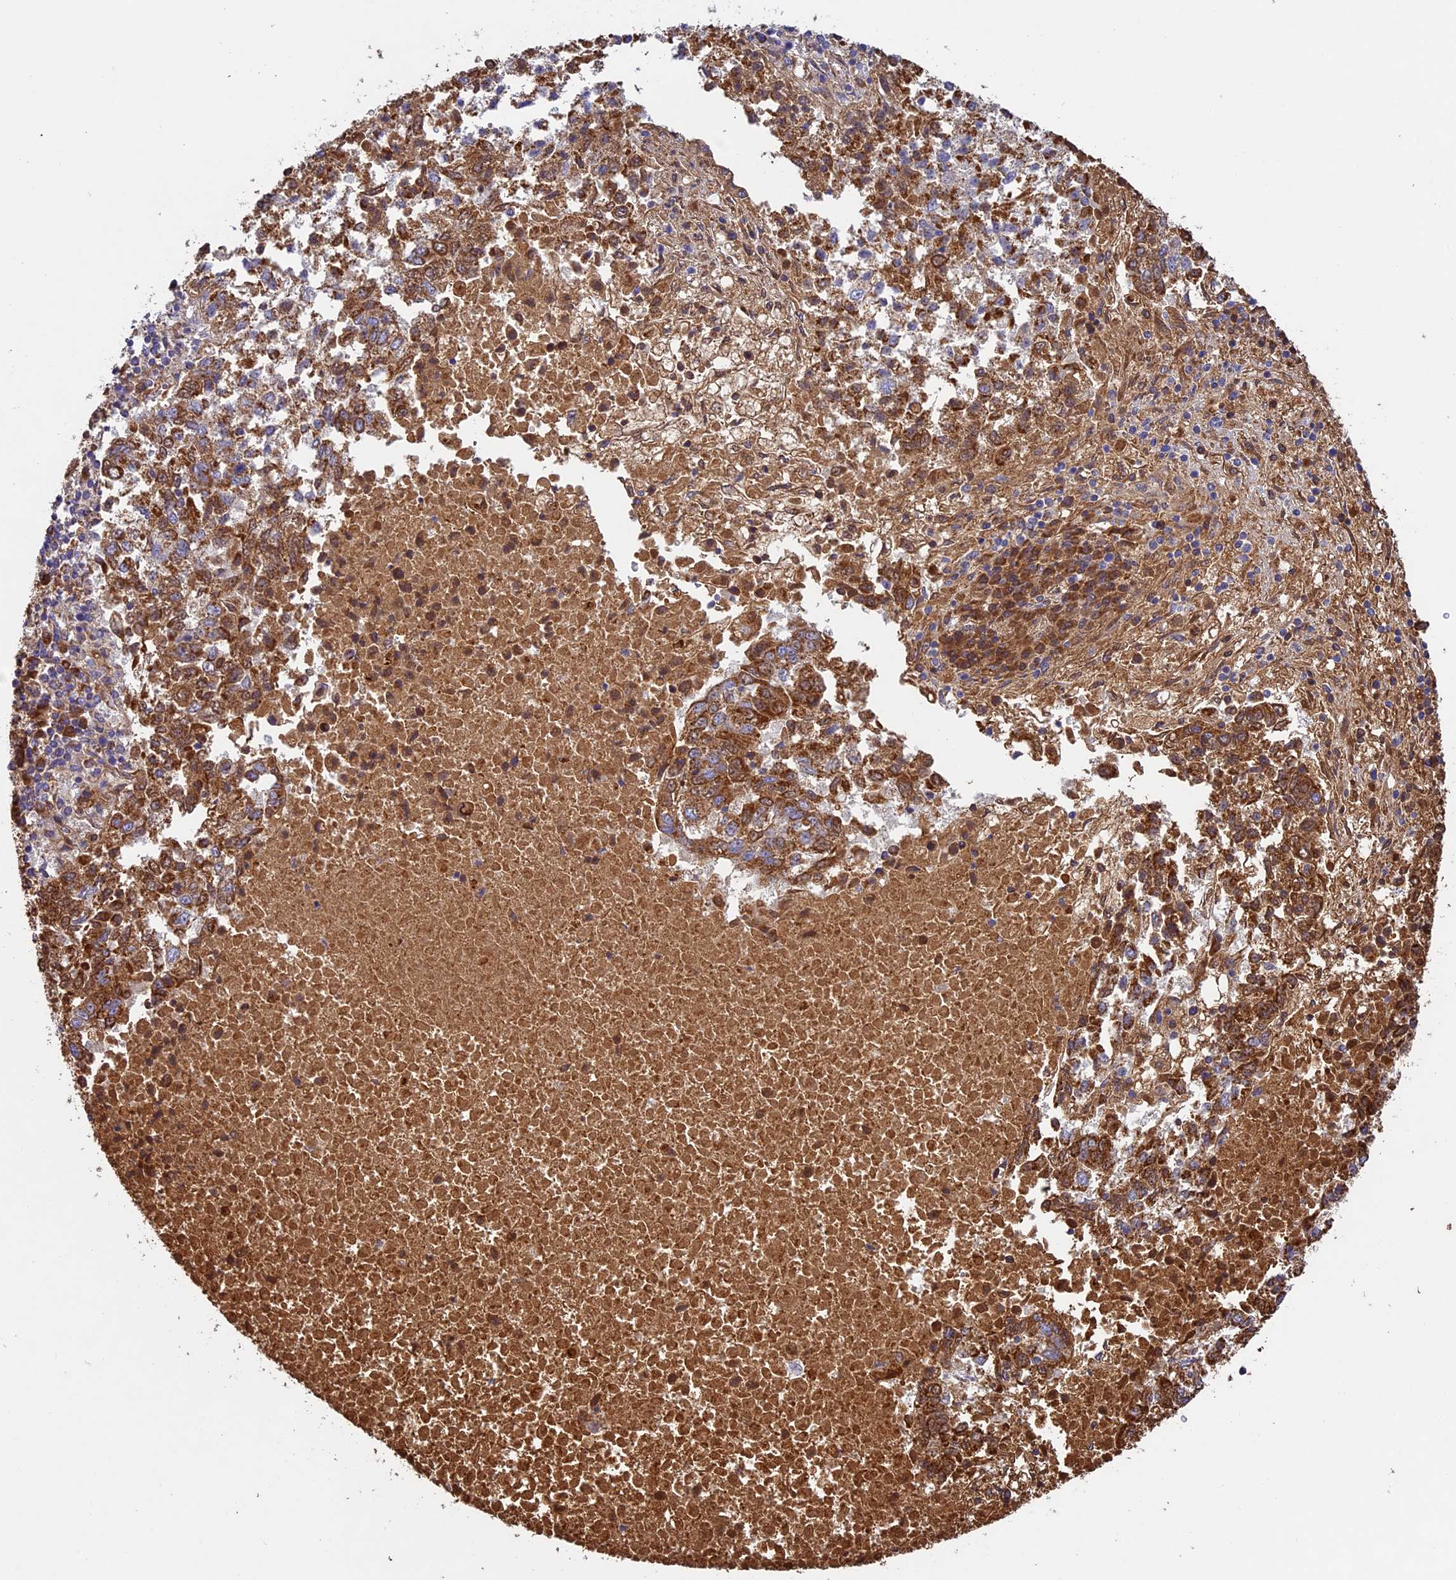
{"staining": {"intensity": "strong", "quantity": ">75%", "location": "cytoplasmic/membranous"}, "tissue": "lung cancer", "cell_type": "Tumor cells", "image_type": "cancer", "snomed": [{"axis": "morphology", "description": "Squamous cell carcinoma, NOS"}, {"axis": "topography", "description": "Lung"}], "caption": "Immunohistochemical staining of lung cancer (squamous cell carcinoma) exhibits strong cytoplasmic/membranous protein positivity in about >75% of tumor cells.", "gene": "OCEL1", "patient": {"sex": "male", "age": 73}}